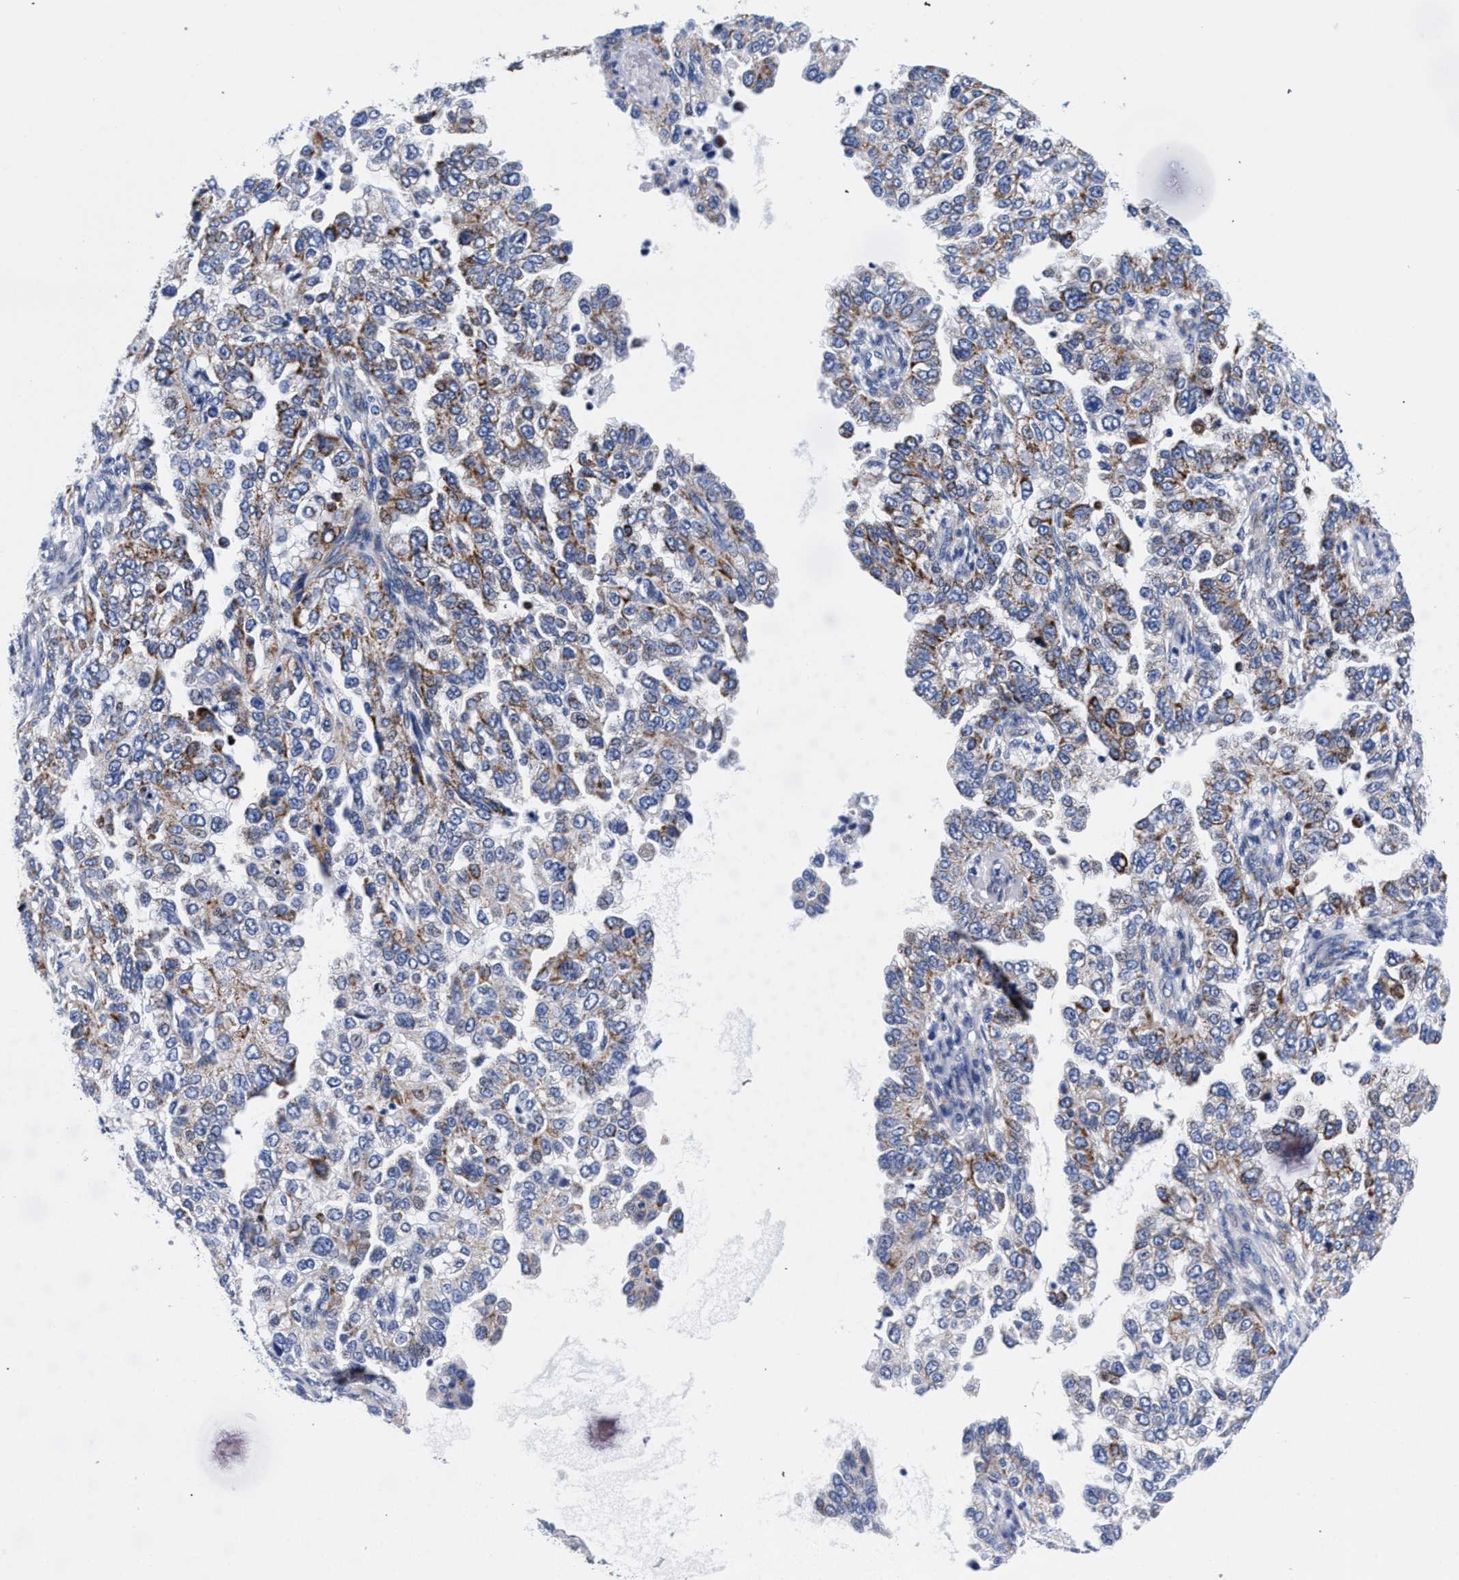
{"staining": {"intensity": "moderate", "quantity": ">75%", "location": "cytoplasmic/membranous"}, "tissue": "endometrial cancer", "cell_type": "Tumor cells", "image_type": "cancer", "snomed": [{"axis": "morphology", "description": "Adenocarcinoma, NOS"}, {"axis": "topography", "description": "Endometrium"}], "caption": "Endometrial cancer (adenocarcinoma) stained with immunohistochemistry (IHC) demonstrates moderate cytoplasmic/membranous positivity in about >75% of tumor cells. (IHC, brightfield microscopy, high magnification).", "gene": "RAB3B", "patient": {"sex": "female", "age": 85}}